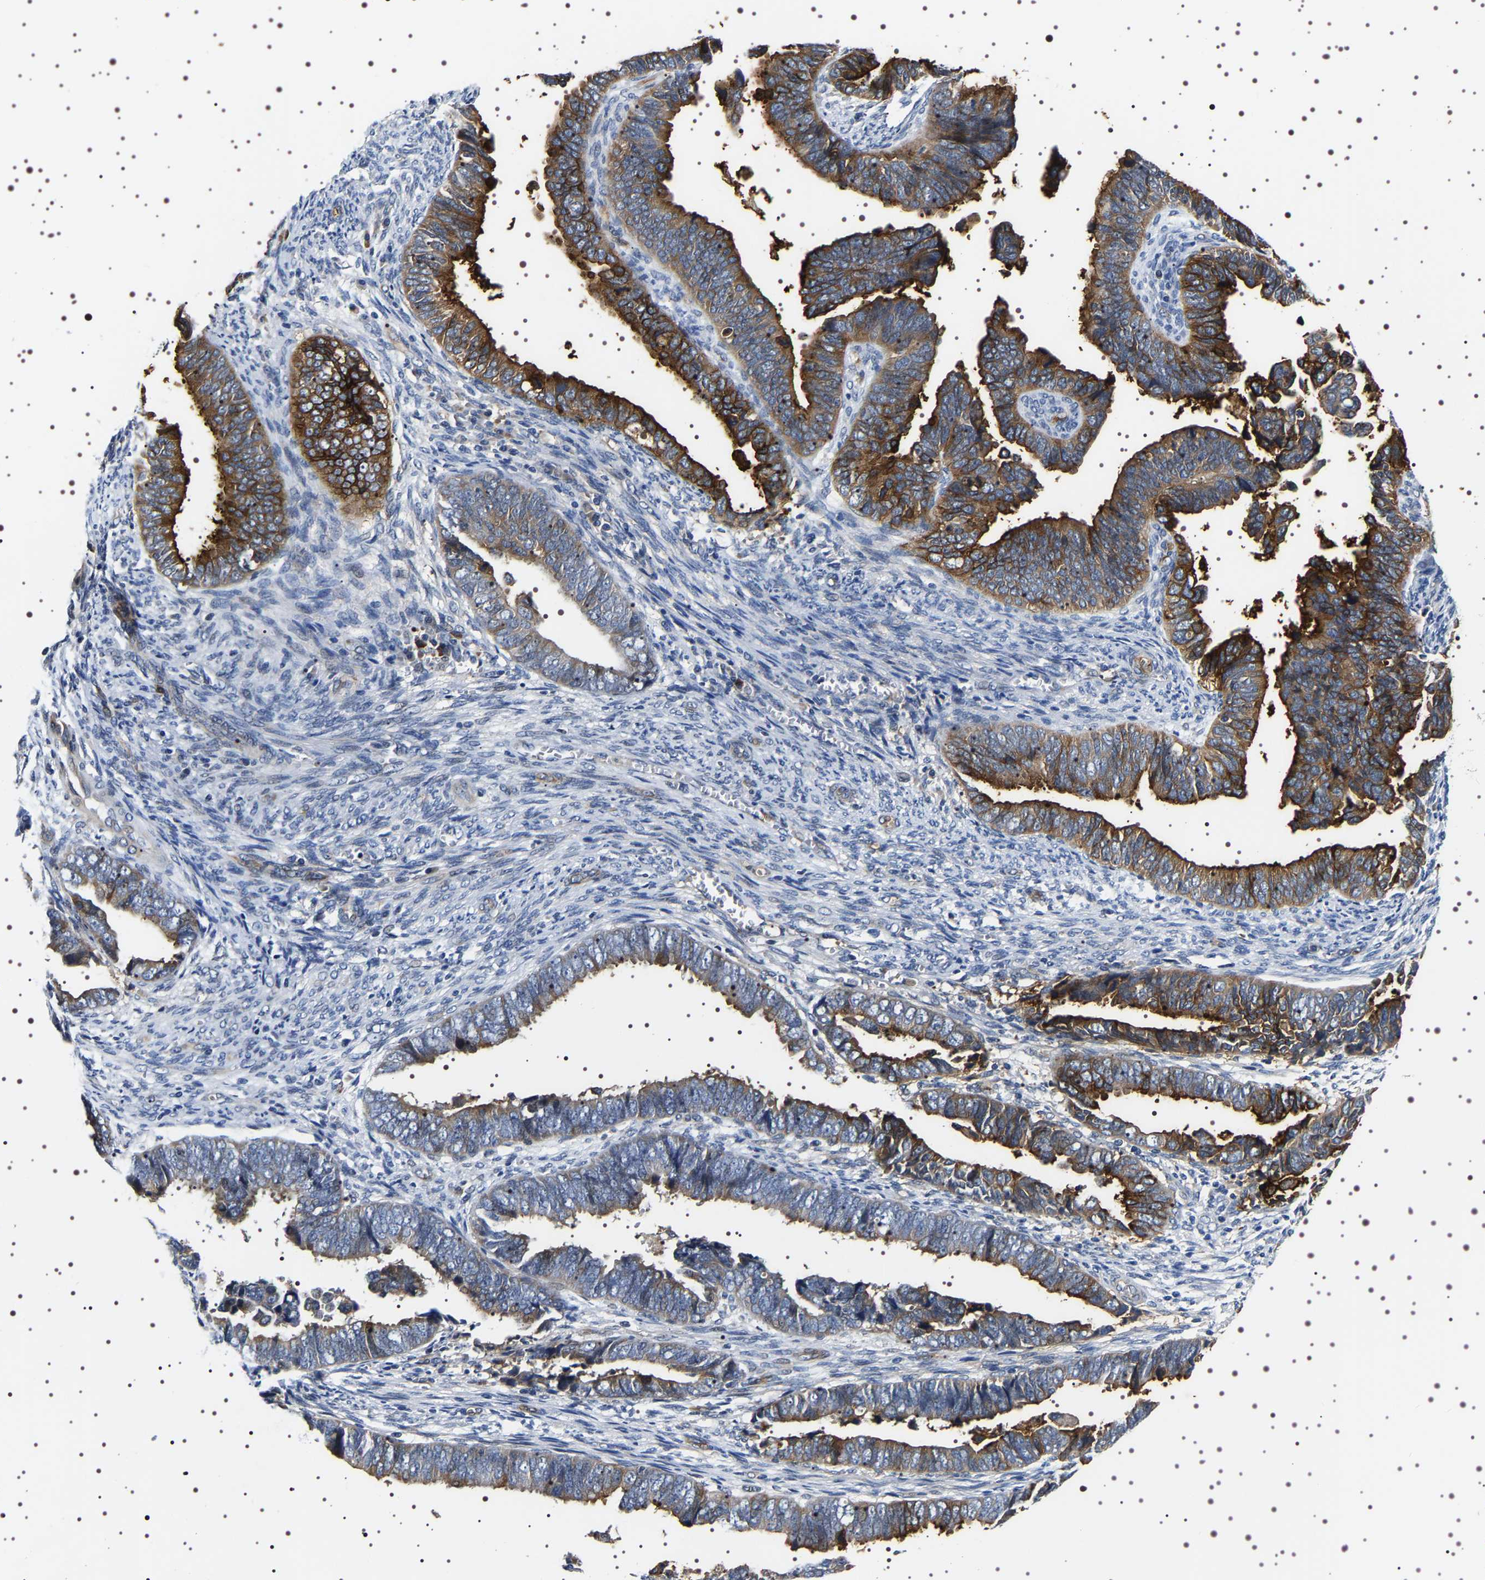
{"staining": {"intensity": "strong", "quantity": ">75%", "location": "cytoplasmic/membranous"}, "tissue": "endometrial cancer", "cell_type": "Tumor cells", "image_type": "cancer", "snomed": [{"axis": "morphology", "description": "Adenocarcinoma, NOS"}, {"axis": "topography", "description": "Endometrium"}], "caption": "An IHC image of tumor tissue is shown. Protein staining in brown highlights strong cytoplasmic/membranous positivity in endometrial adenocarcinoma within tumor cells.", "gene": "ALPL", "patient": {"sex": "female", "age": 75}}